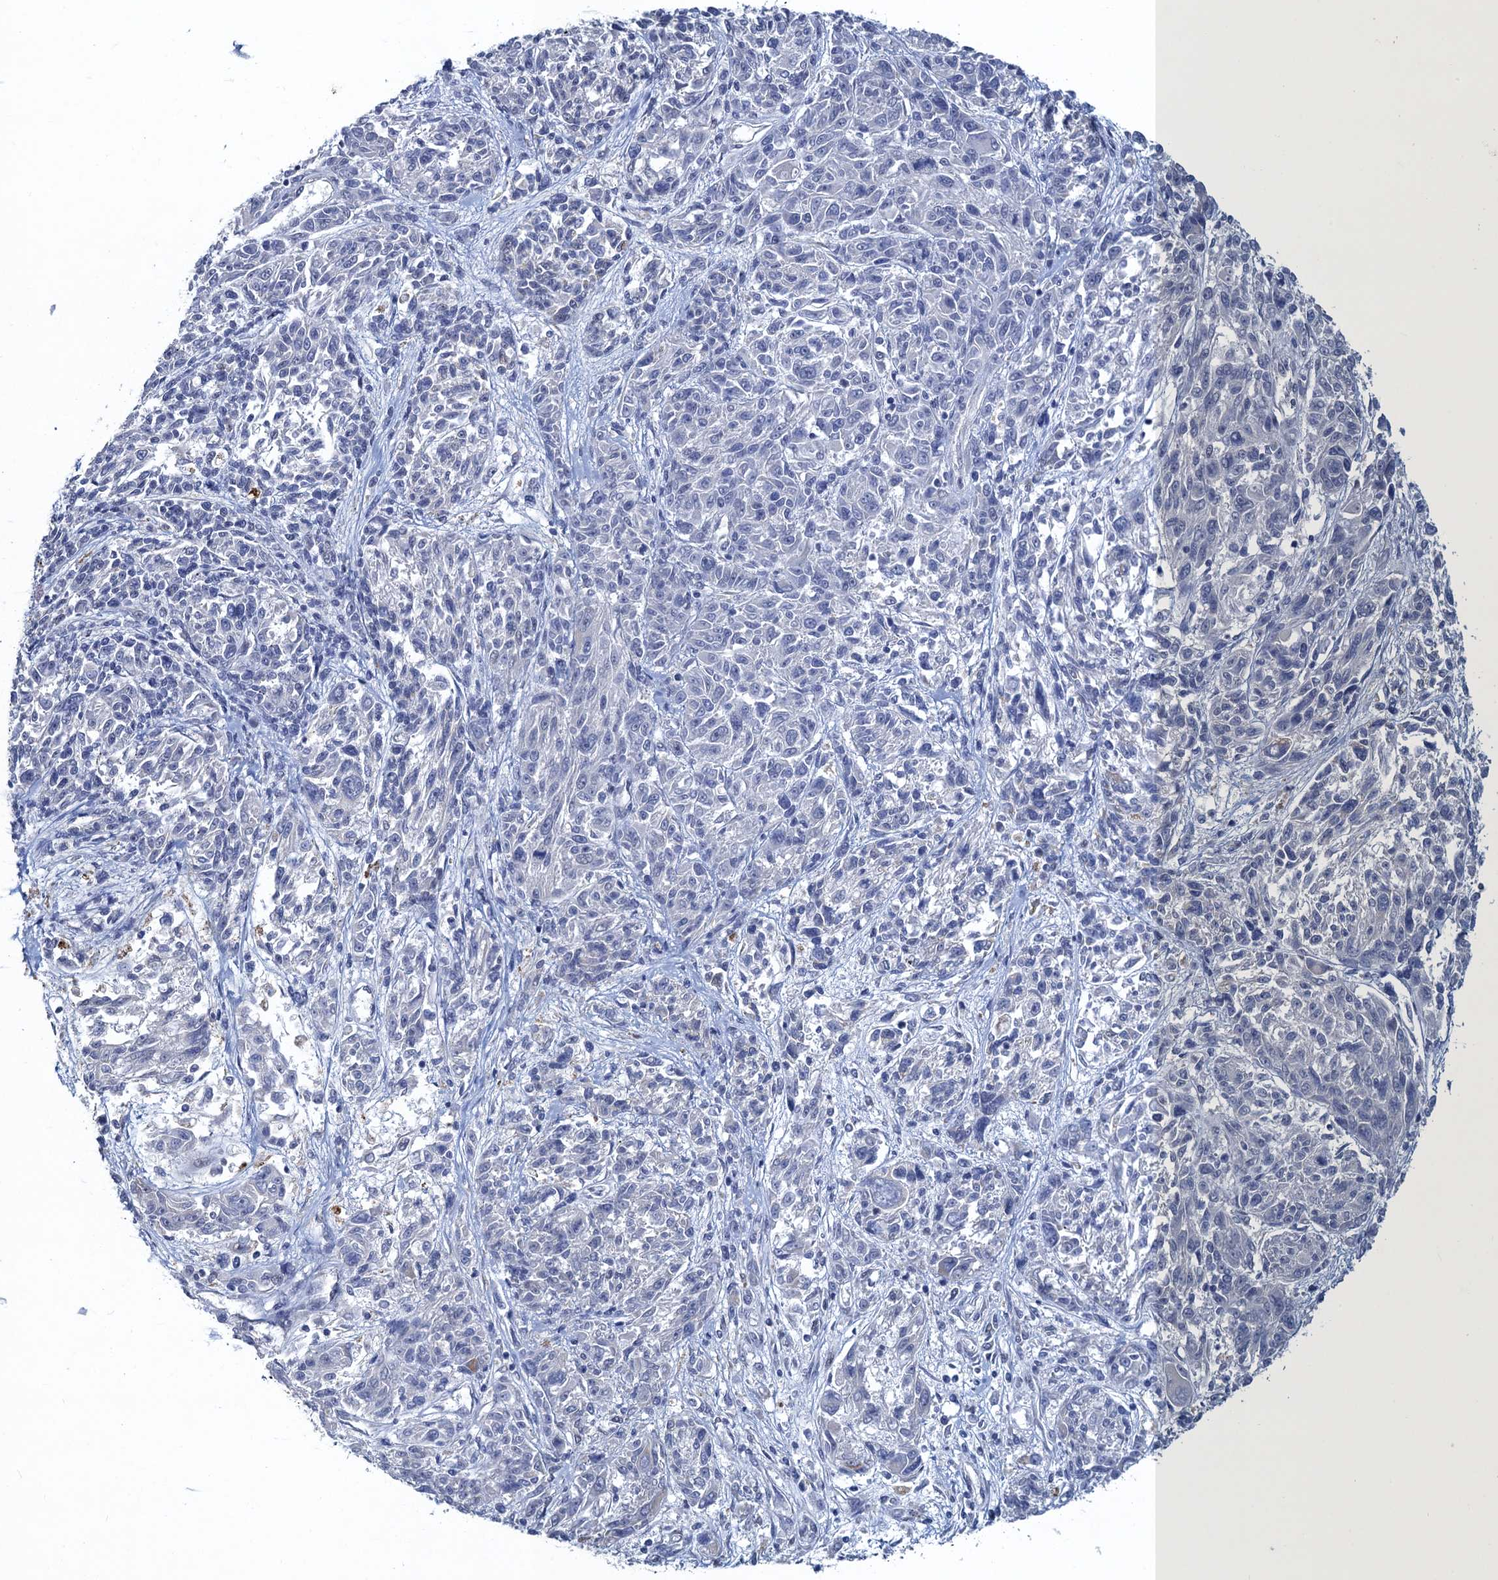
{"staining": {"intensity": "negative", "quantity": "none", "location": "none"}, "tissue": "melanoma", "cell_type": "Tumor cells", "image_type": "cancer", "snomed": [{"axis": "morphology", "description": "Malignant melanoma, NOS"}, {"axis": "topography", "description": "Skin"}], "caption": "A high-resolution photomicrograph shows immunohistochemistry (IHC) staining of malignant melanoma, which exhibits no significant staining in tumor cells.", "gene": "ATOSA", "patient": {"sex": "male", "age": 53}}